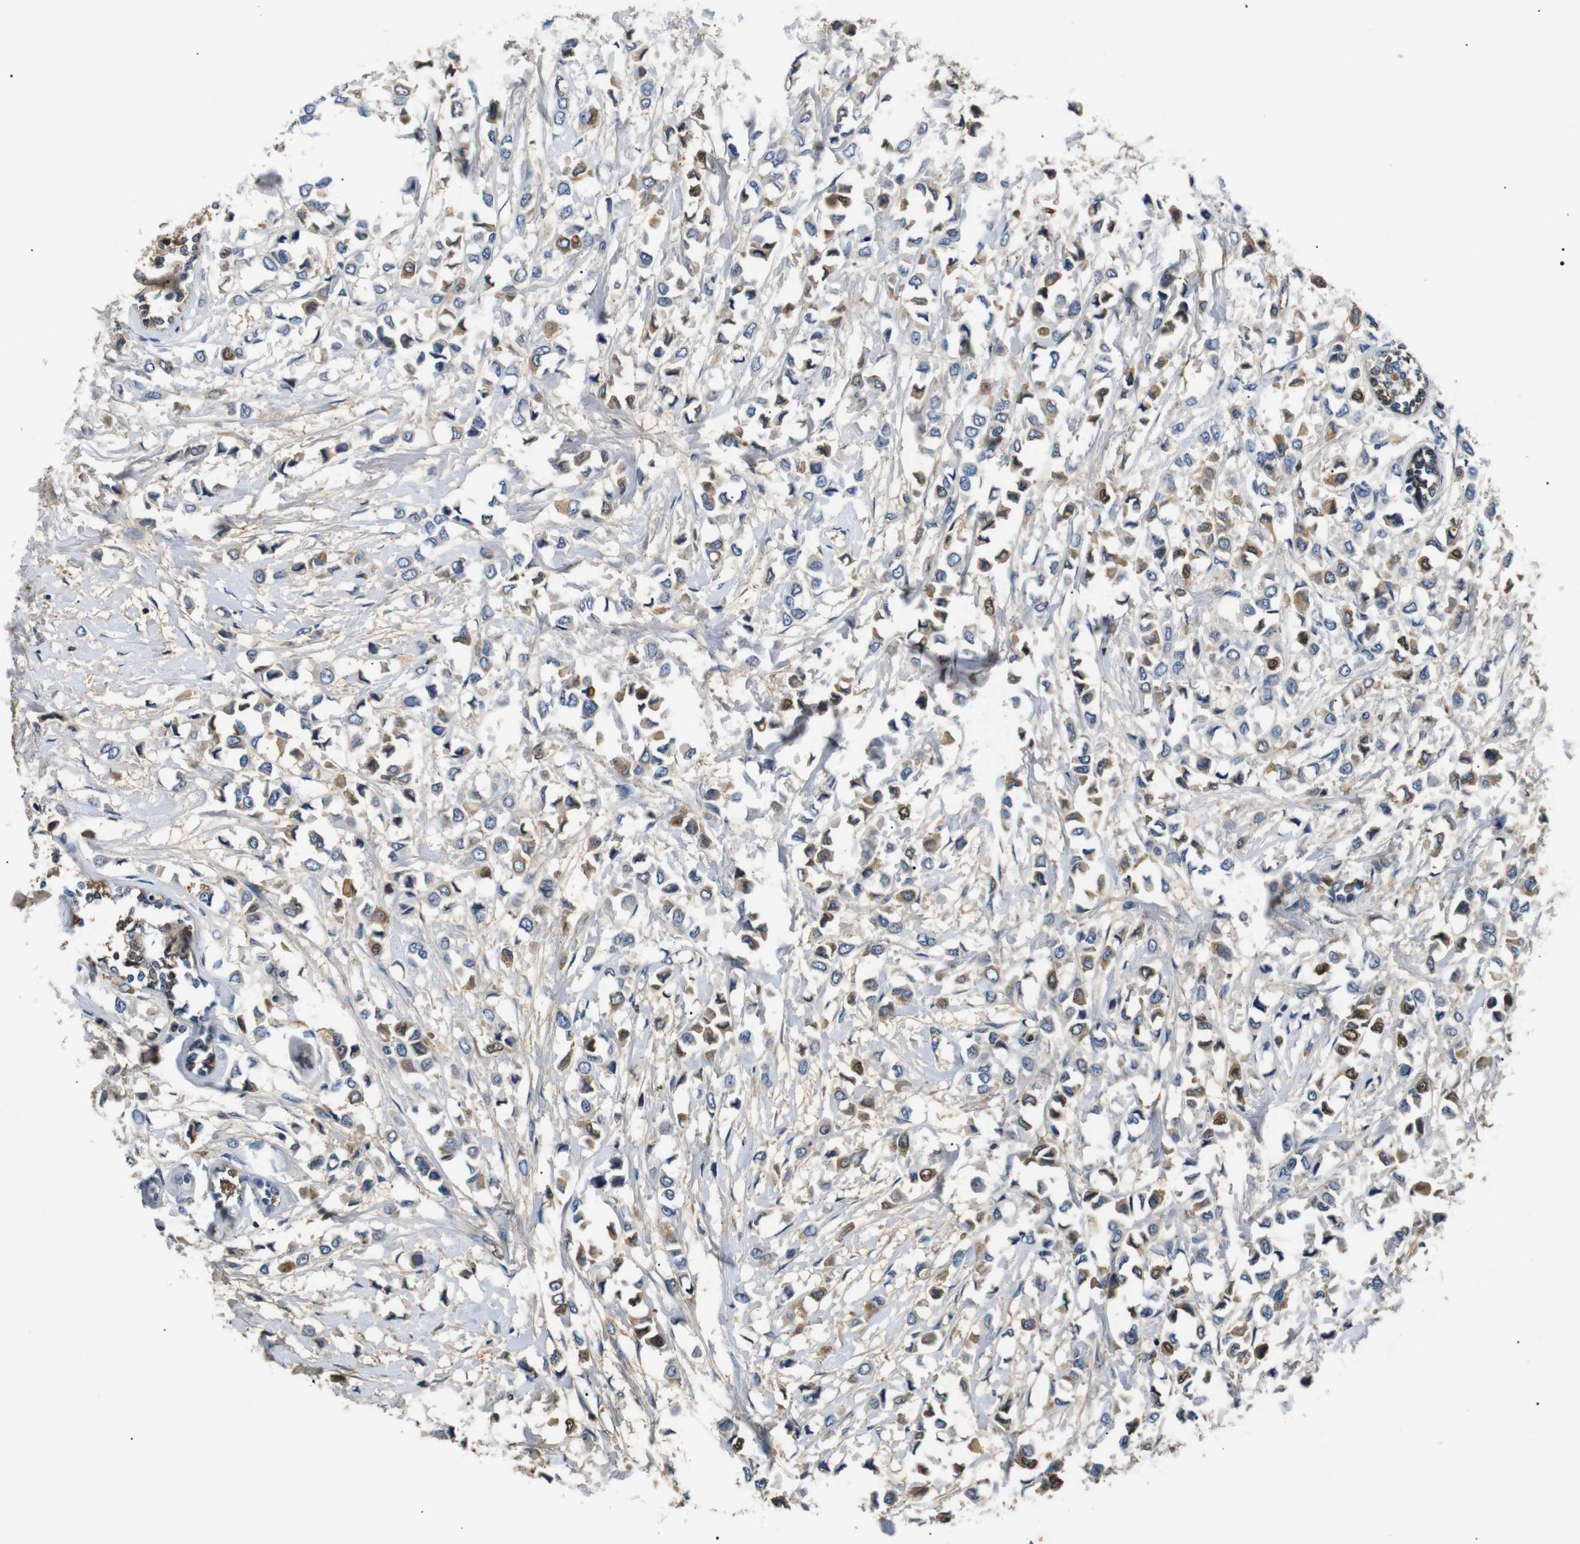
{"staining": {"intensity": "moderate", "quantity": "25%-75%", "location": "cytoplasmic/membranous"}, "tissue": "breast cancer", "cell_type": "Tumor cells", "image_type": "cancer", "snomed": [{"axis": "morphology", "description": "Lobular carcinoma"}, {"axis": "topography", "description": "Breast"}], "caption": "A high-resolution histopathology image shows immunohistochemistry (IHC) staining of breast lobular carcinoma, which shows moderate cytoplasmic/membranous staining in approximately 25%-75% of tumor cells. The staining is performed using DAB brown chromogen to label protein expression. The nuclei are counter-stained blue using hematoxylin.", "gene": "LHCGR", "patient": {"sex": "female", "age": 51}}